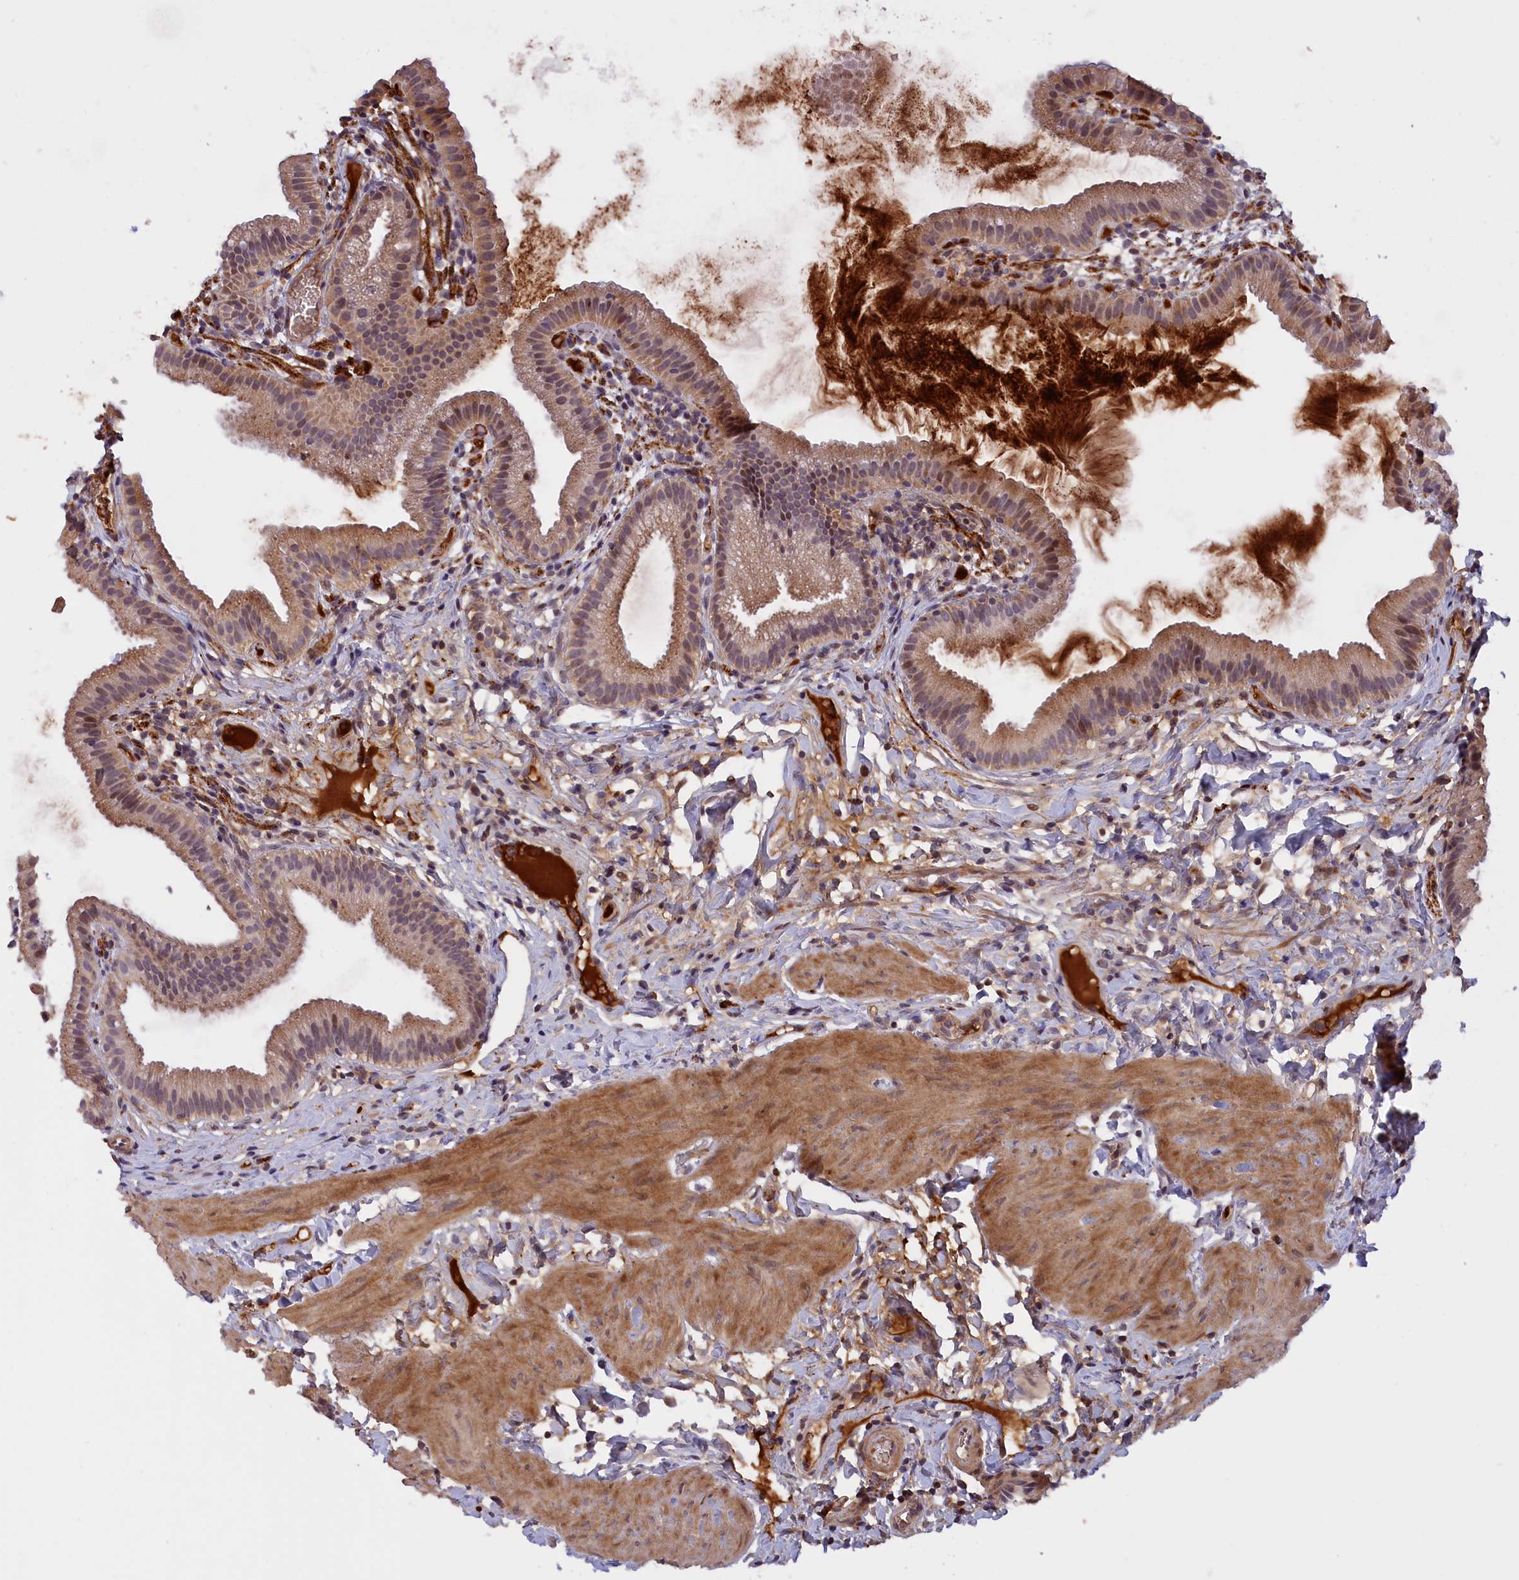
{"staining": {"intensity": "moderate", "quantity": ">75%", "location": "cytoplasmic/membranous"}, "tissue": "gallbladder", "cell_type": "Glandular cells", "image_type": "normal", "snomed": [{"axis": "morphology", "description": "Normal tissue, NOS"}, {"axis": "topography", "description": "Gallbladder"}], "caption": "Protein staining of unremarkable gallbladder demonstrates moderate cytoplasmic/membranous staining in about >75% of glandular cells.", "gene": "RRAD", "patient": {"sex": "female", "age": 46}}